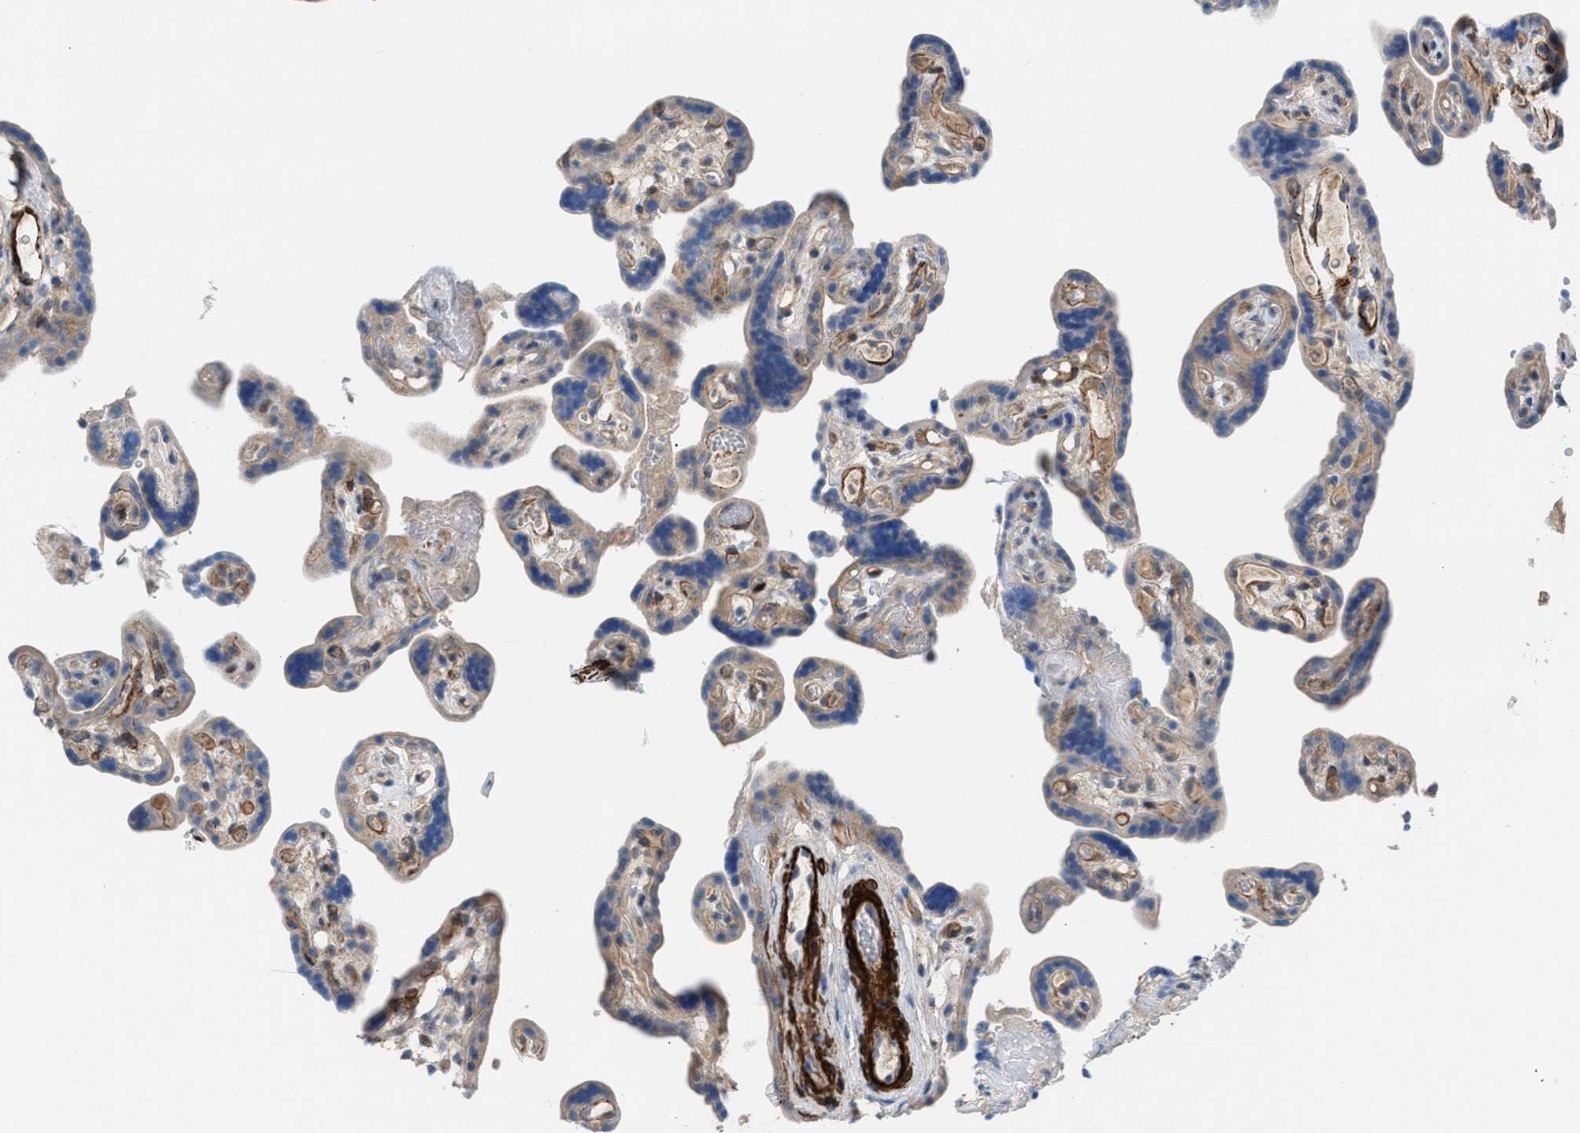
{"staining": {"intensity": "weak", "quantity": "<25%", "location": "cytoplasmic/membranous"}, "tissue": "placenta", "cell_type": "Trophoblastic cells", "image_type": "normal", "snomed": [{"axis": "morphology", "description": "Normal tissue, NOS"}, {"axis": "topography", "description": "Placenta"}], "caption": "Trophoblastic cells show no significant protein staining in normal placenta. Brightfield microscopy of immunohistochemistry stained with DAB (3,3'-diaminobenzidine) (brown) and hematoxylin (blue), captured at high magnification.", "gene": "NQO2", "patient": {"sex": "female", "age": 30}}